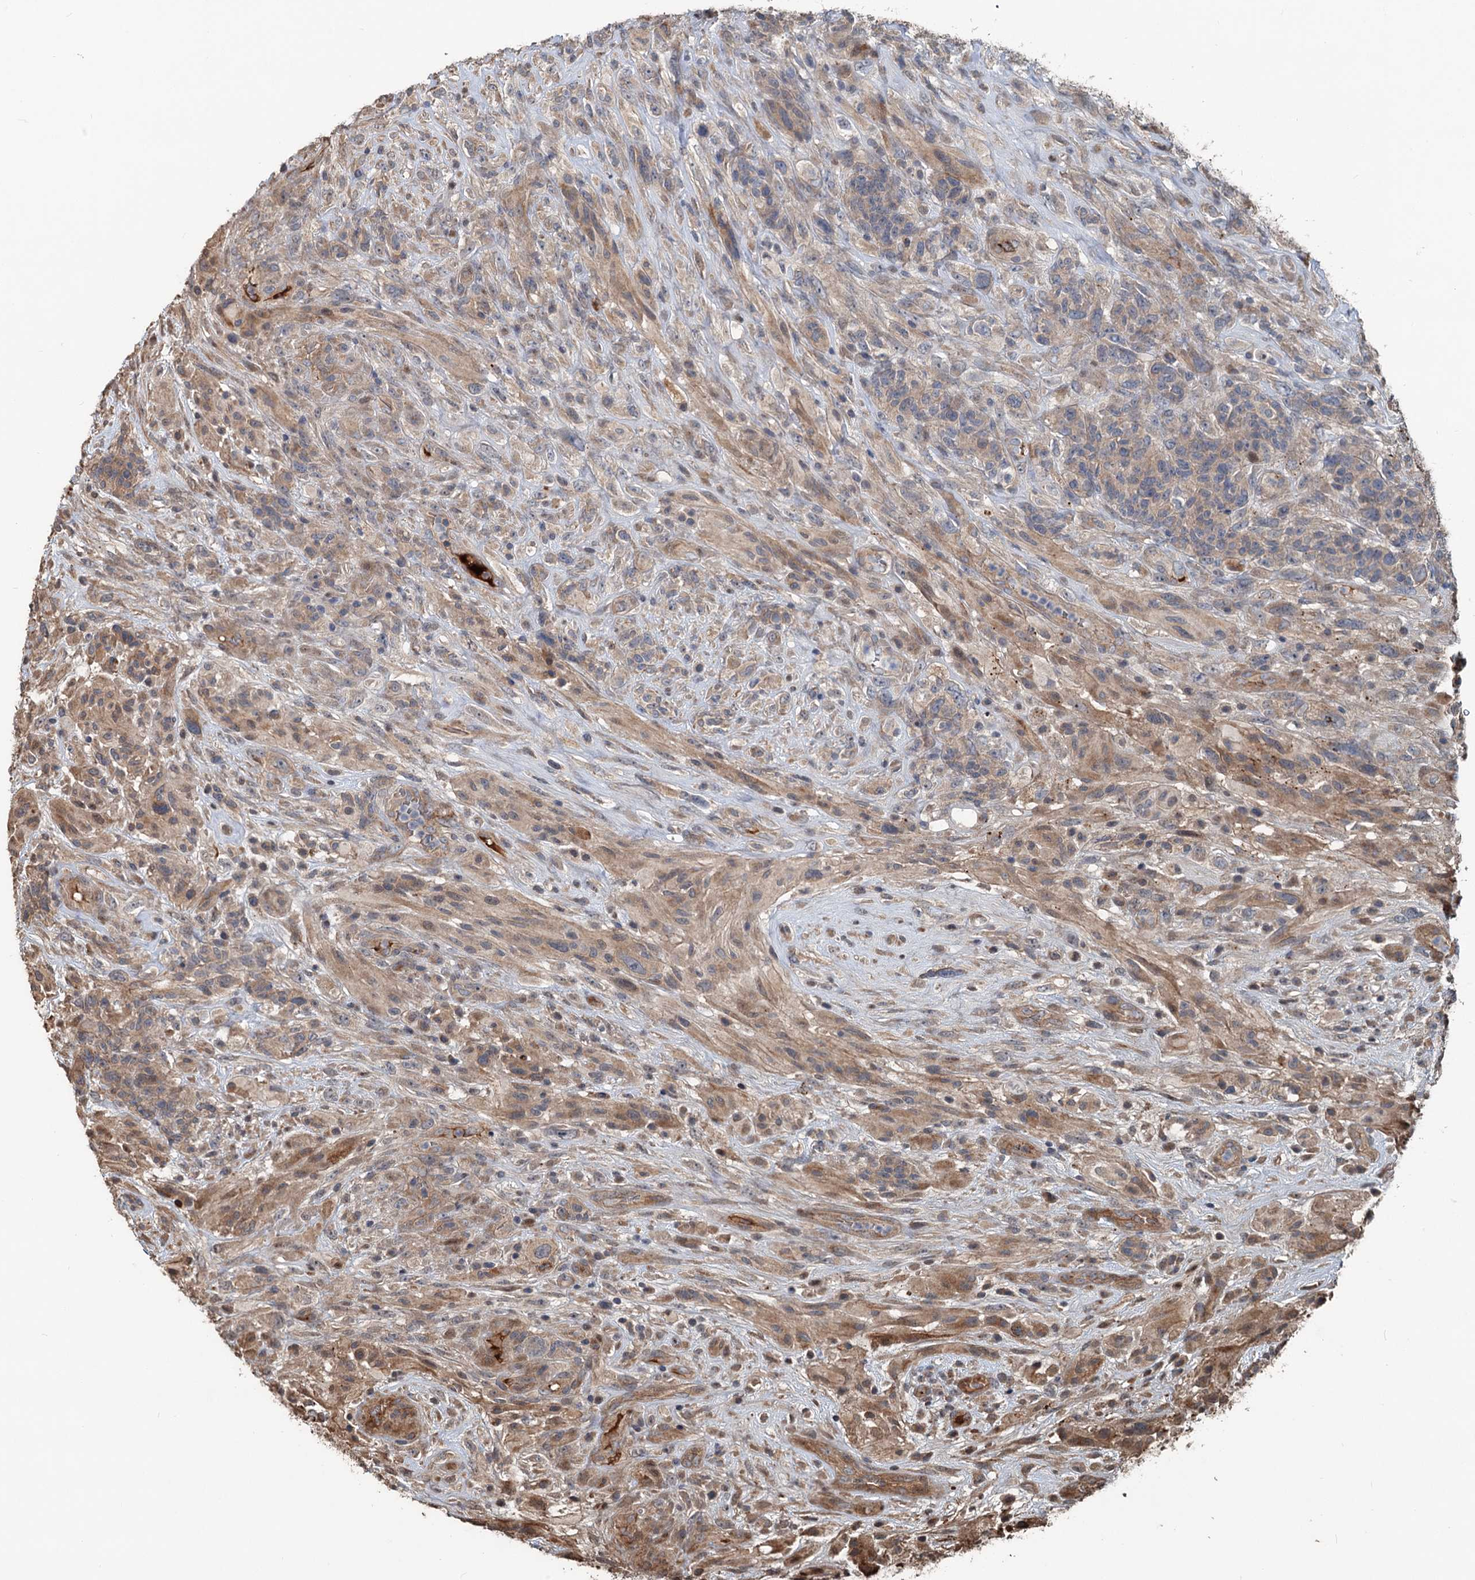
{"staining": {"intensity": "weak", "quantity": "25%-75%", "location": "cytoplasmic/membranous"}, "tissue": "glioma", "cell_type": "Tumor cells", "image_type": "cancer", "snomed": [{"axis": "morphology", "description": "Glioma, malignant, High grade"}, {"axis": "topography", "description": "Brain"}], "caption": "A high-resolution micrograph shows immunohistochemistry staining of malignant high-grade glioma, which exhibits weak cytoplasmic/membranous staining in about 25%-75% of tumor cells.", "gene": "TEDC1", "patient": {"sex": "male", "age": 61}}